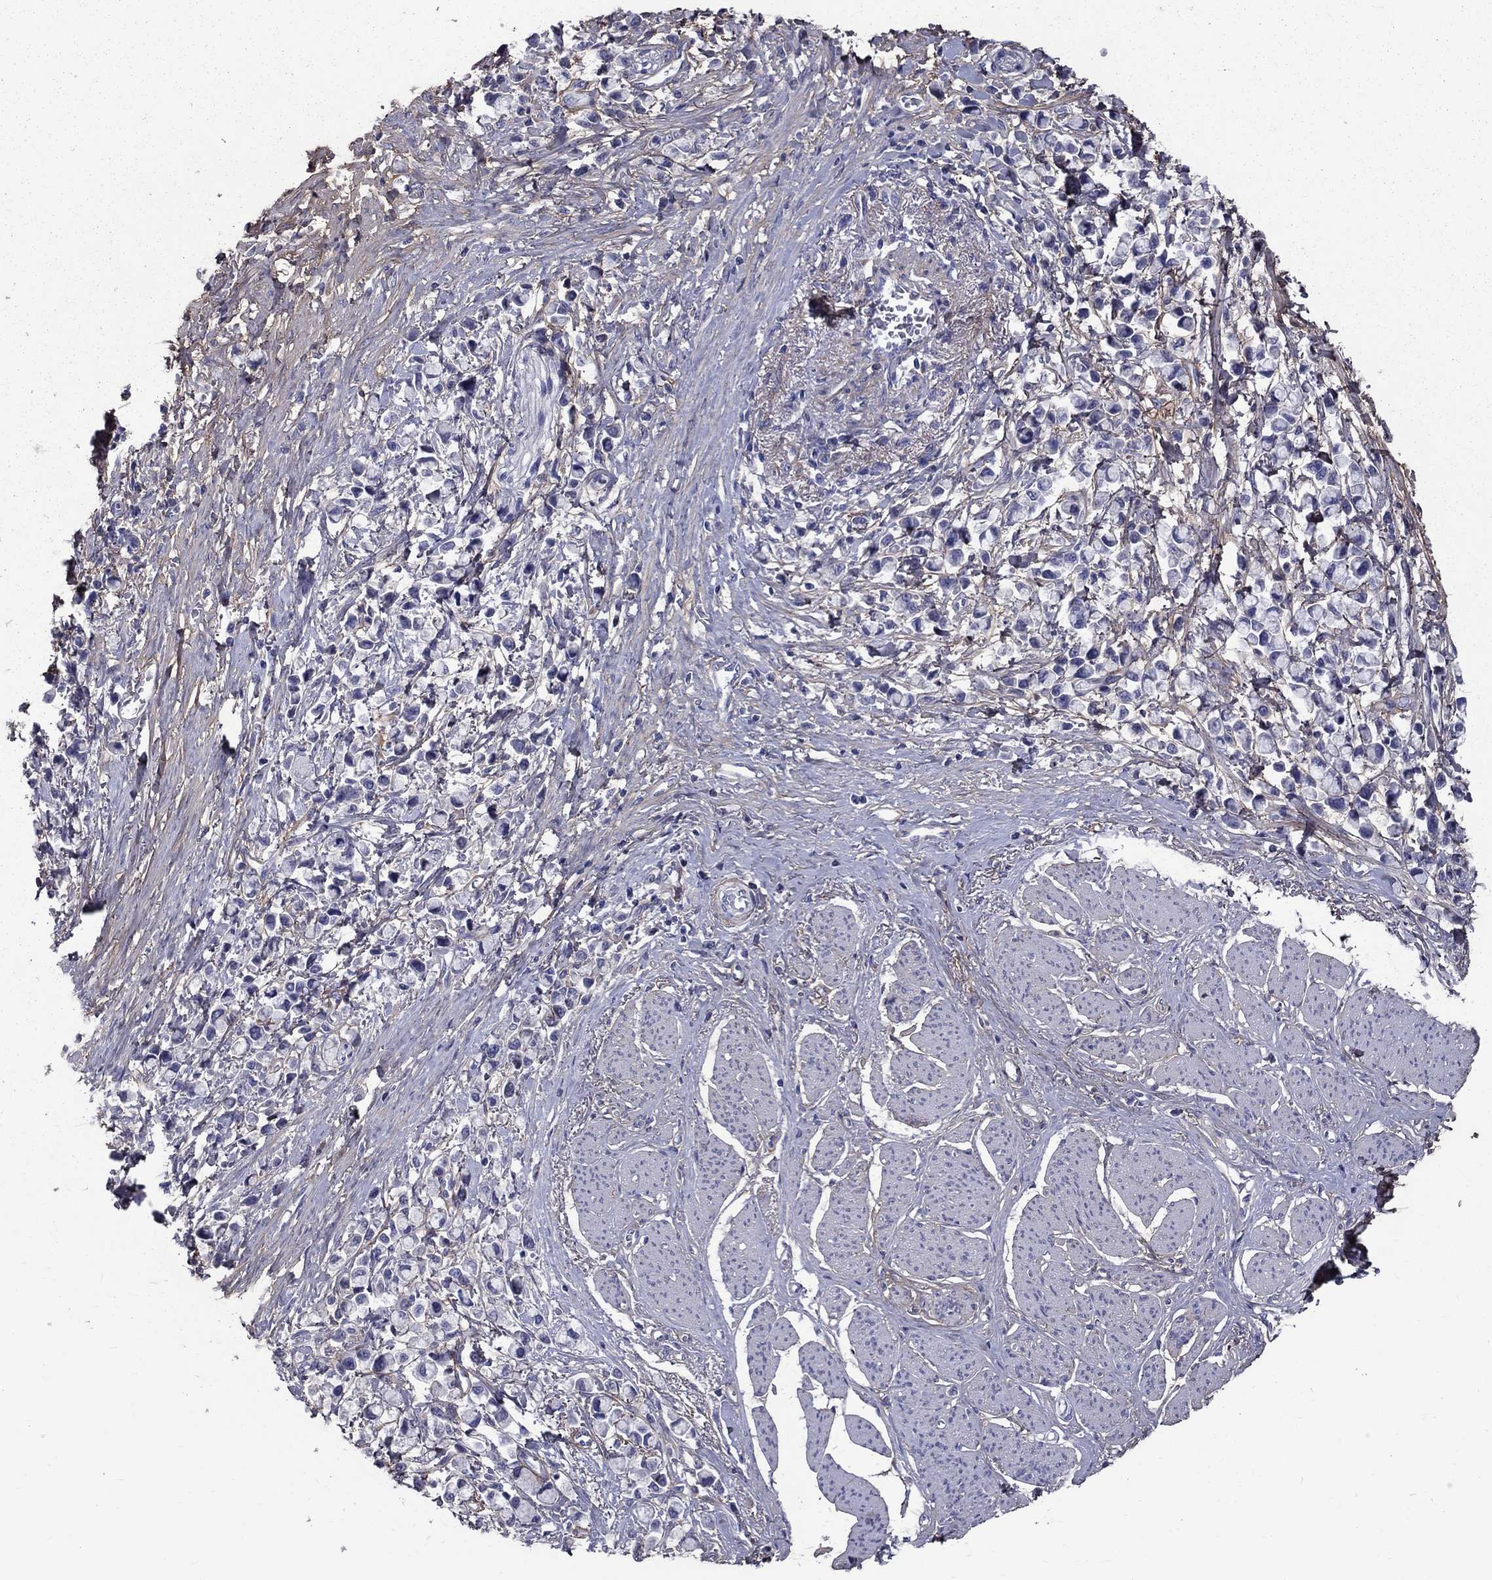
{"staining": {"intensity": "negative", "quantity": "none", "location": "none"}, "tissue": "stomach cancer", "cell_type": "Tumor cells", "image_type": "cancer", "snomed": [{"axis": "morphology", "description": "Adenocarcinoma, NOS"}, {"axis": "topography", "description": "Stomach"}], "caption": "Tumor cells show no significant protein positivity in stomach adenocarcinoma.", "gene": "ANXA10", "patient": {"sex": "female", "age": 81}}